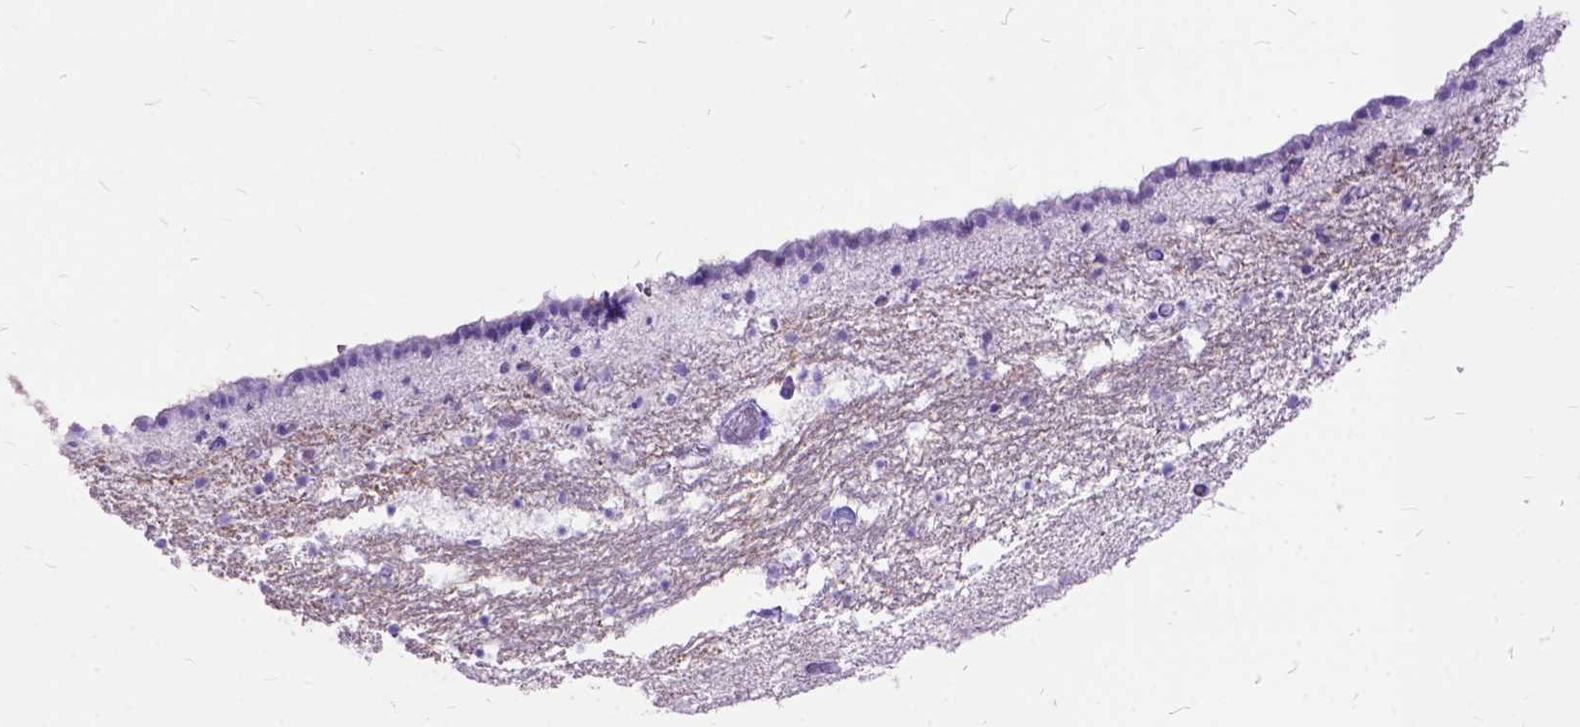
{"staining": {"intensity": "negative", "quantity": "none", "location": "none"}, "tissue": "caudate", "cell_type": "Glial cells", "image_type": "normal", "snomed": [{"axis": "morphology", "description": "Normal tissue, NOS"}, {"axis": "topography", "description": "Lateral ventricle wall"}], "caption": "This is a micrograph of immunohistochemistry (IHC) staining of benign caudate, which shows no positivity in glial cells.", "gene": "DNAH2", "patient": {"sex": "female", "age": 42}}